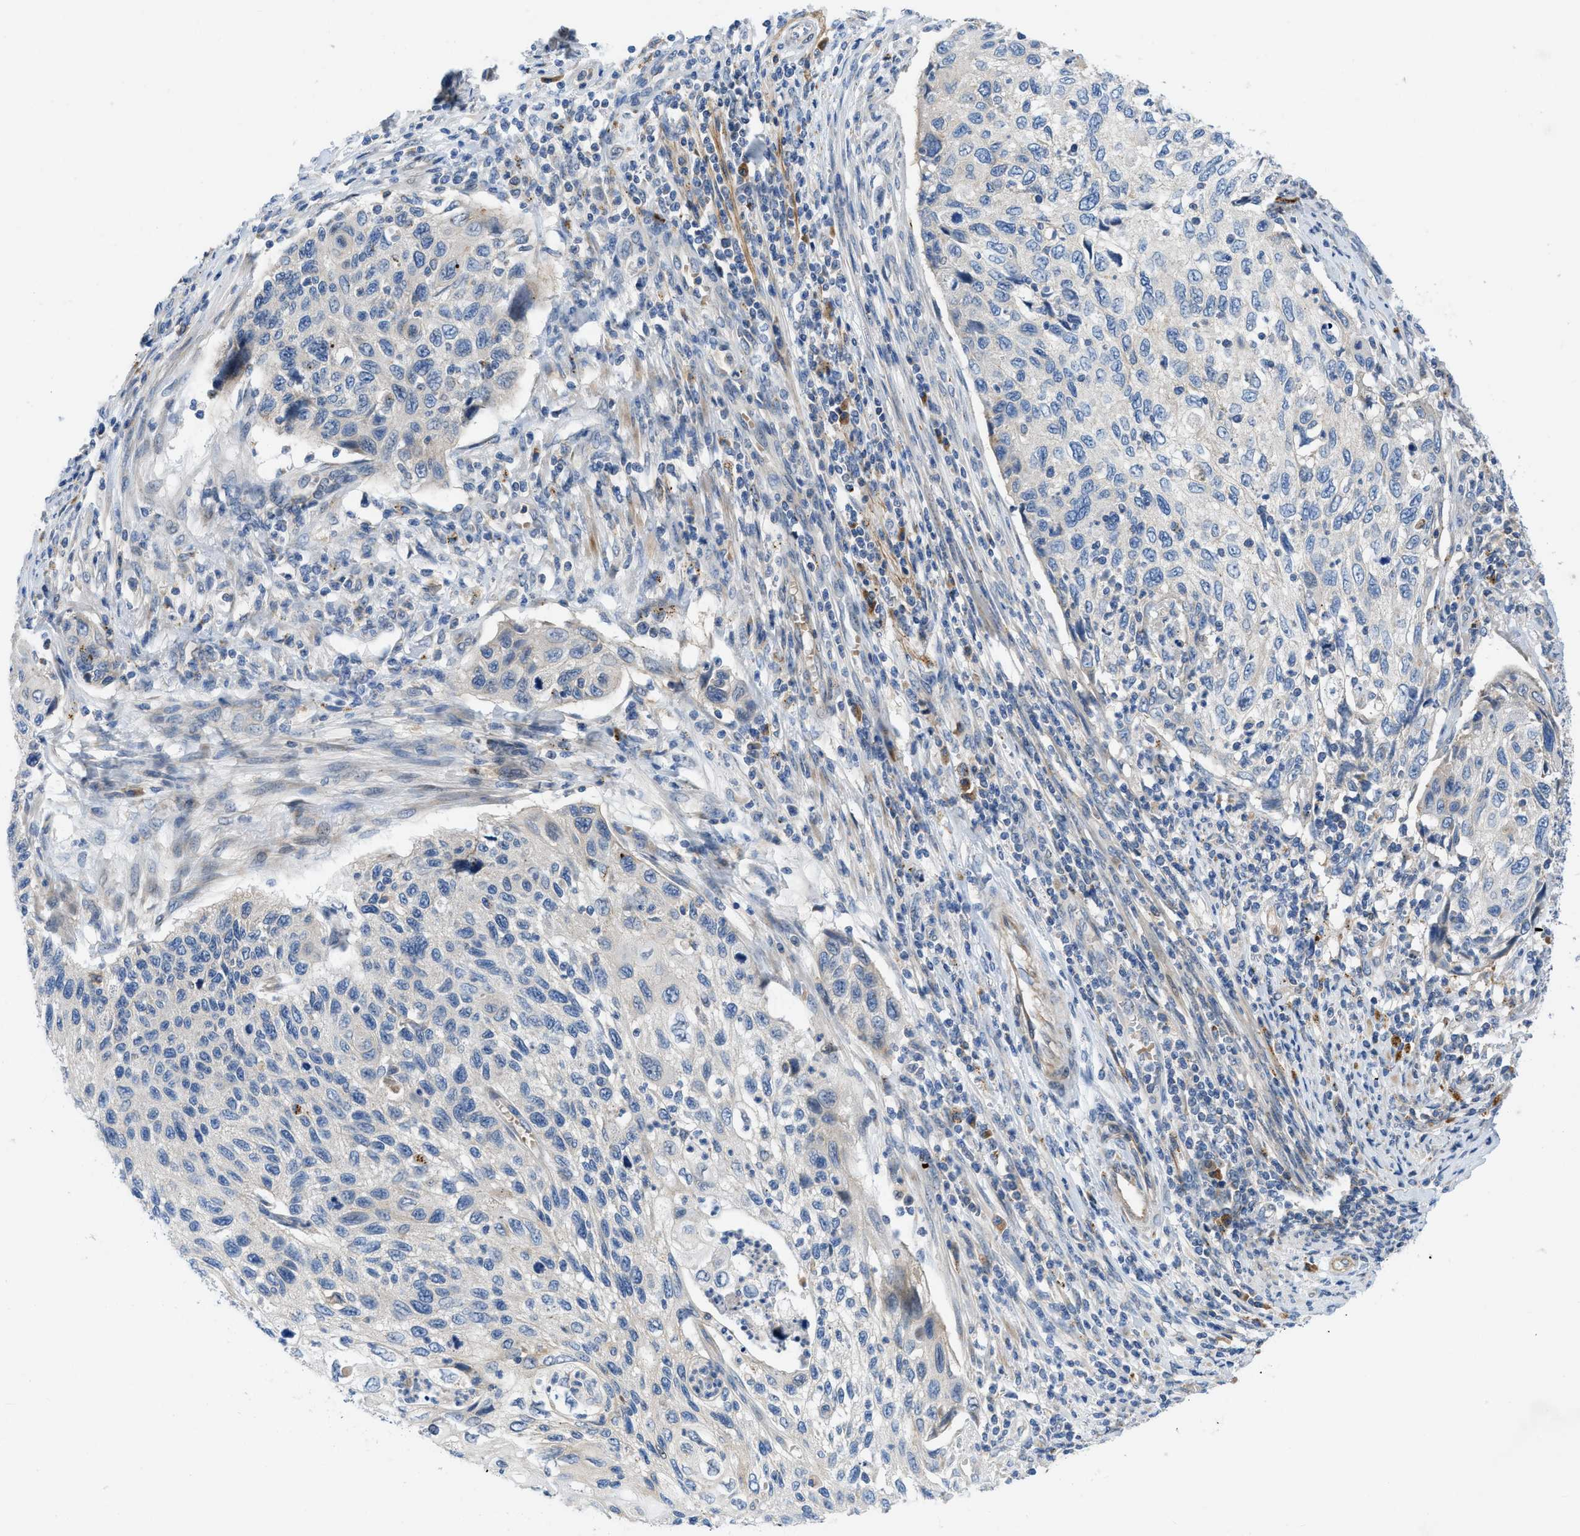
{"staining": {"intensity": "negative", "quantity": "none", "location": "none"}, "tissue": "cervical cancer", "cell_type": "Tumor cells", "image_type": "cancer", "snomed": [{"axis": "morphology", "description": "Squamous cell carcinoma, NOS"}, {"axis": "topography", "description": "Cervix"}], "caption": "DAB immunohistochemical staining of squamous cell carcinoma (cervical) shows no significant staining in tumor cells.", "gene": "TMEM248", "patient": {"sex": "female", "age": 70}}